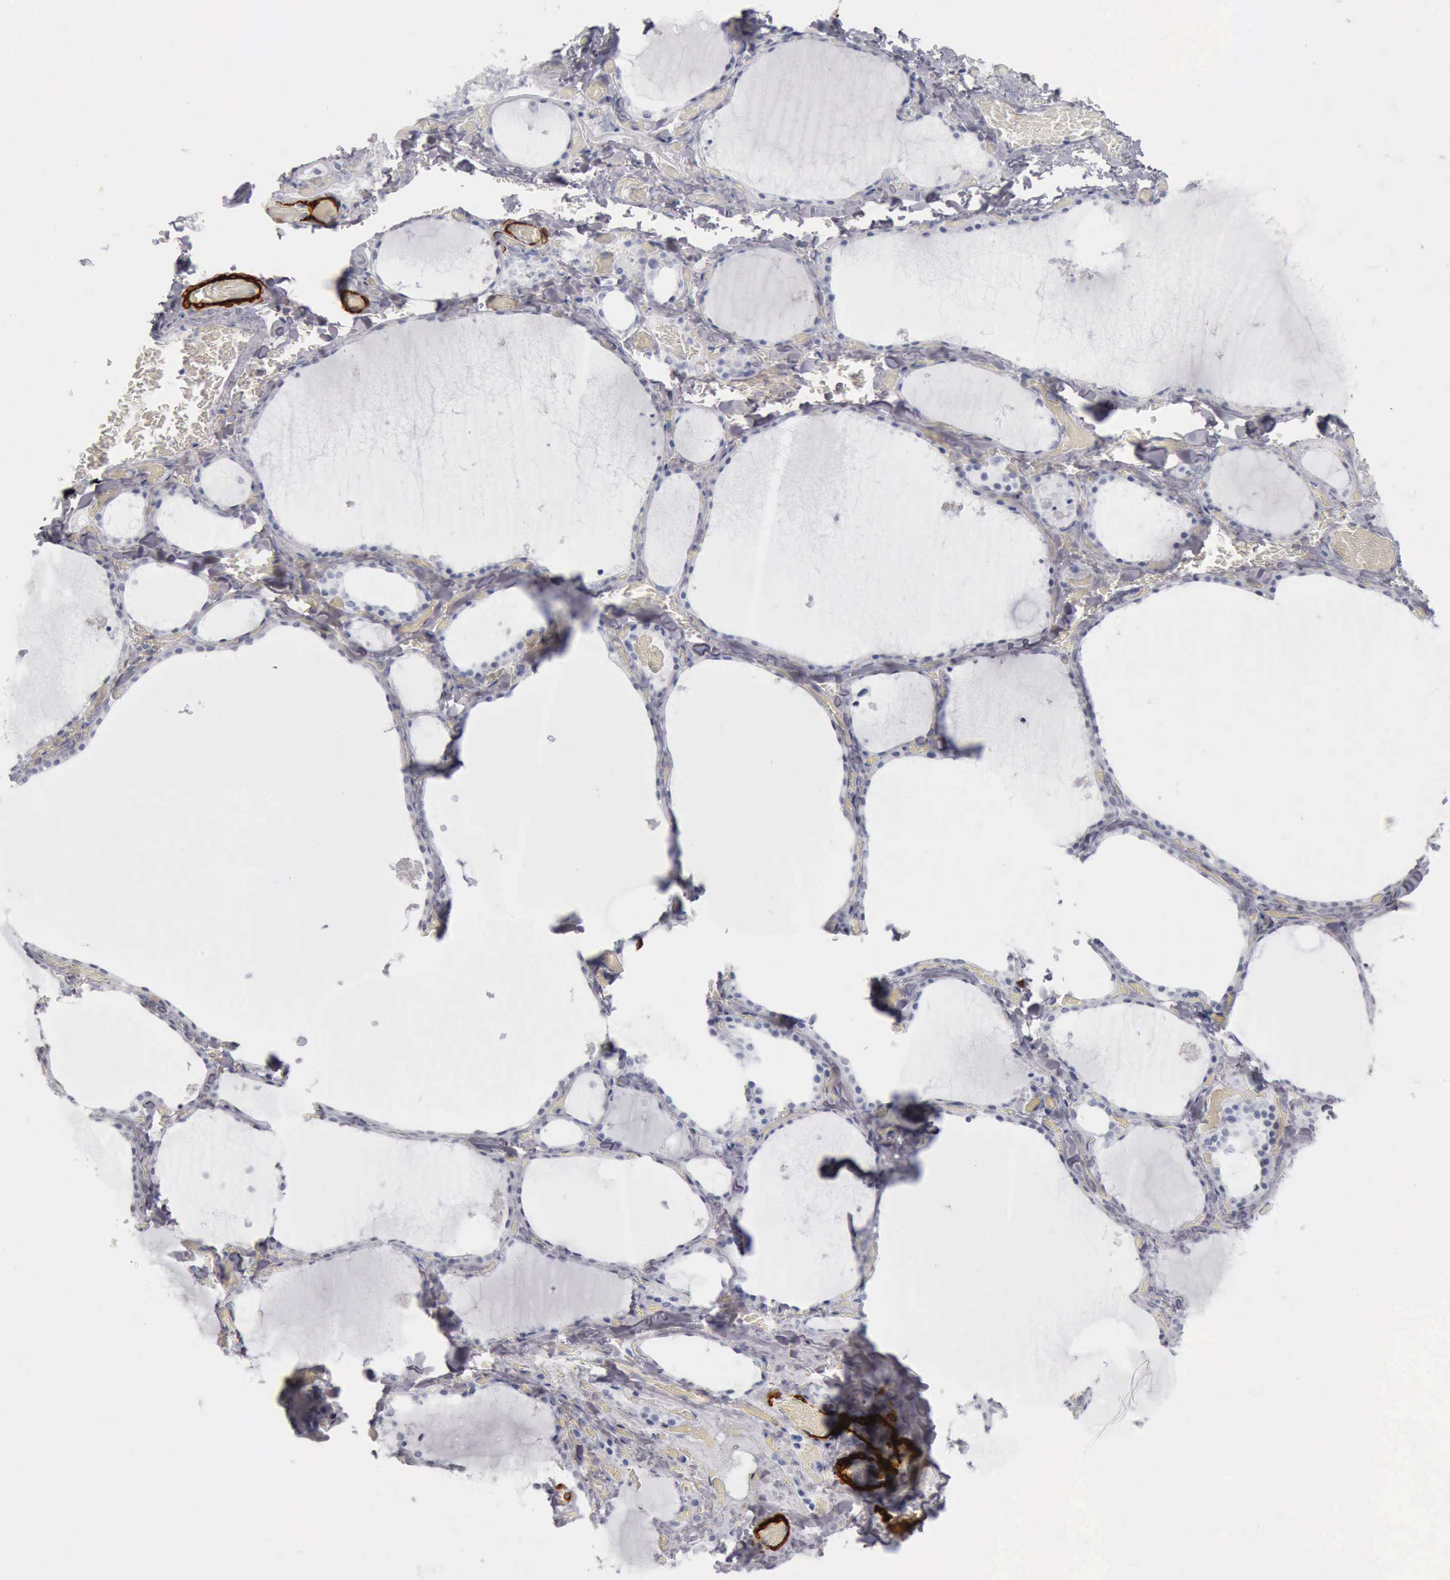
{"staining": {"intensity": "negative", "quantity": "none", "location": "none"}, "tissue": "thyroid gland", "cell_type": "Glandular cells", "image_type": "normal", "snomed": [{"axis": "morphology", "description": "Normal tissue, NOS"}, {"axis": "topography", "description": "Thyroid gland"}], "caption": "Immunohistochemistry (IHC) image of normal thyroid gland: human thyroid gland stained with DAB demonstrates no significant protein staining in glandular cells. (IHC, brightfield microscopy, high magnification).", "gene": "CALD1", "patient": {"sex": "male", "age": 34}}